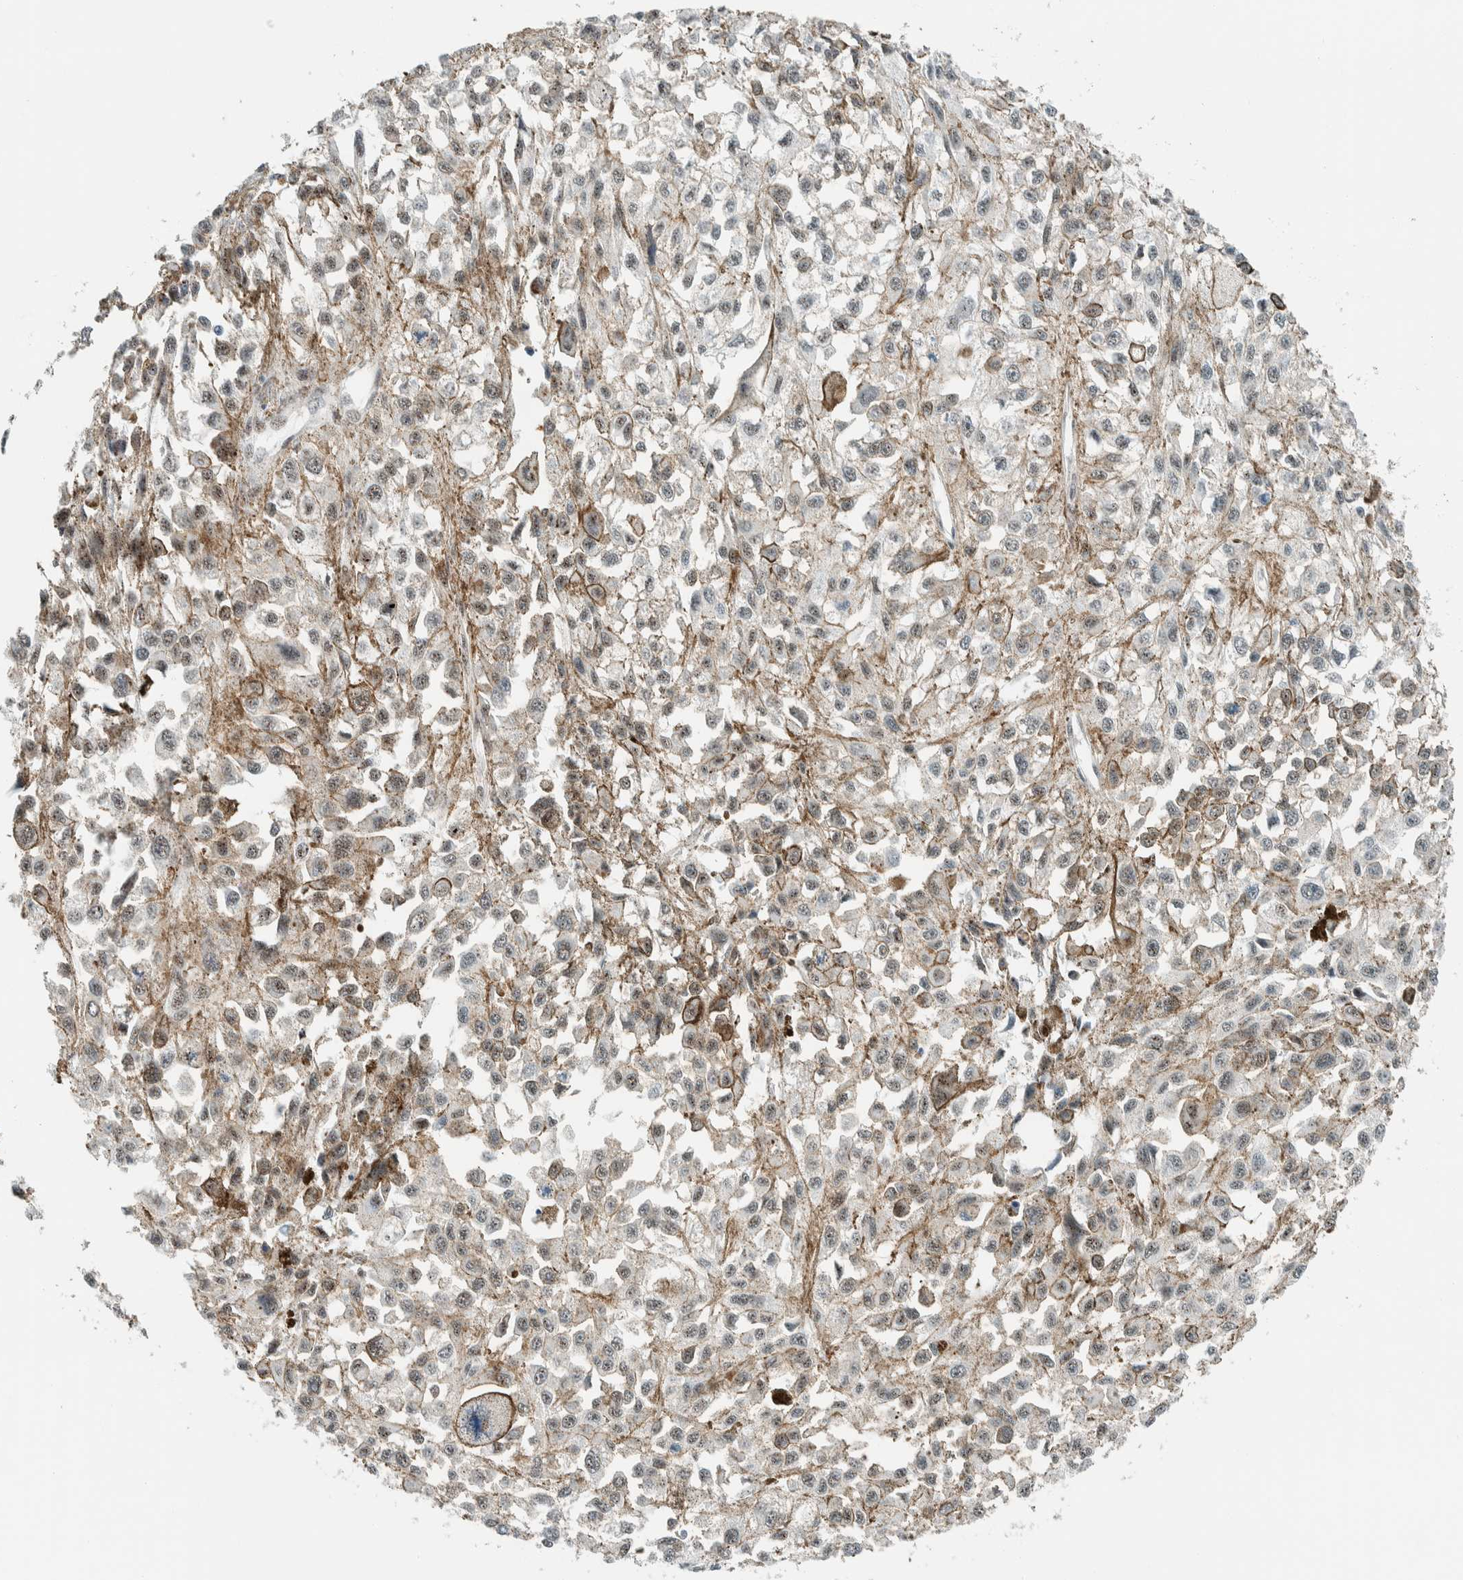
{"staining": {"intensity": "weak", "quantity": "25%-75%", "location": "nuclear"}, "tissue": "melanoma", "cell_type": "Tumor cells", "image_type": "cancer", "snomed": [{"axis": "morphology", "description": "Malignant melanoma, Metastatic site"}, {"axis": "topography", "description": "Lymph node"}], "caption": "Weak nuclear protein staining is seen in about 25%-75% of tumor cells in malignant melanoma (metastatic site). (Stains: DAB (3,3'-diaminobenzidine) in brown, nuclei in blue, Microscopy: brightfield microscopy at high magnification).", "gene": "CYSRT1", "patient": {"sex": "male", "age": 59}}